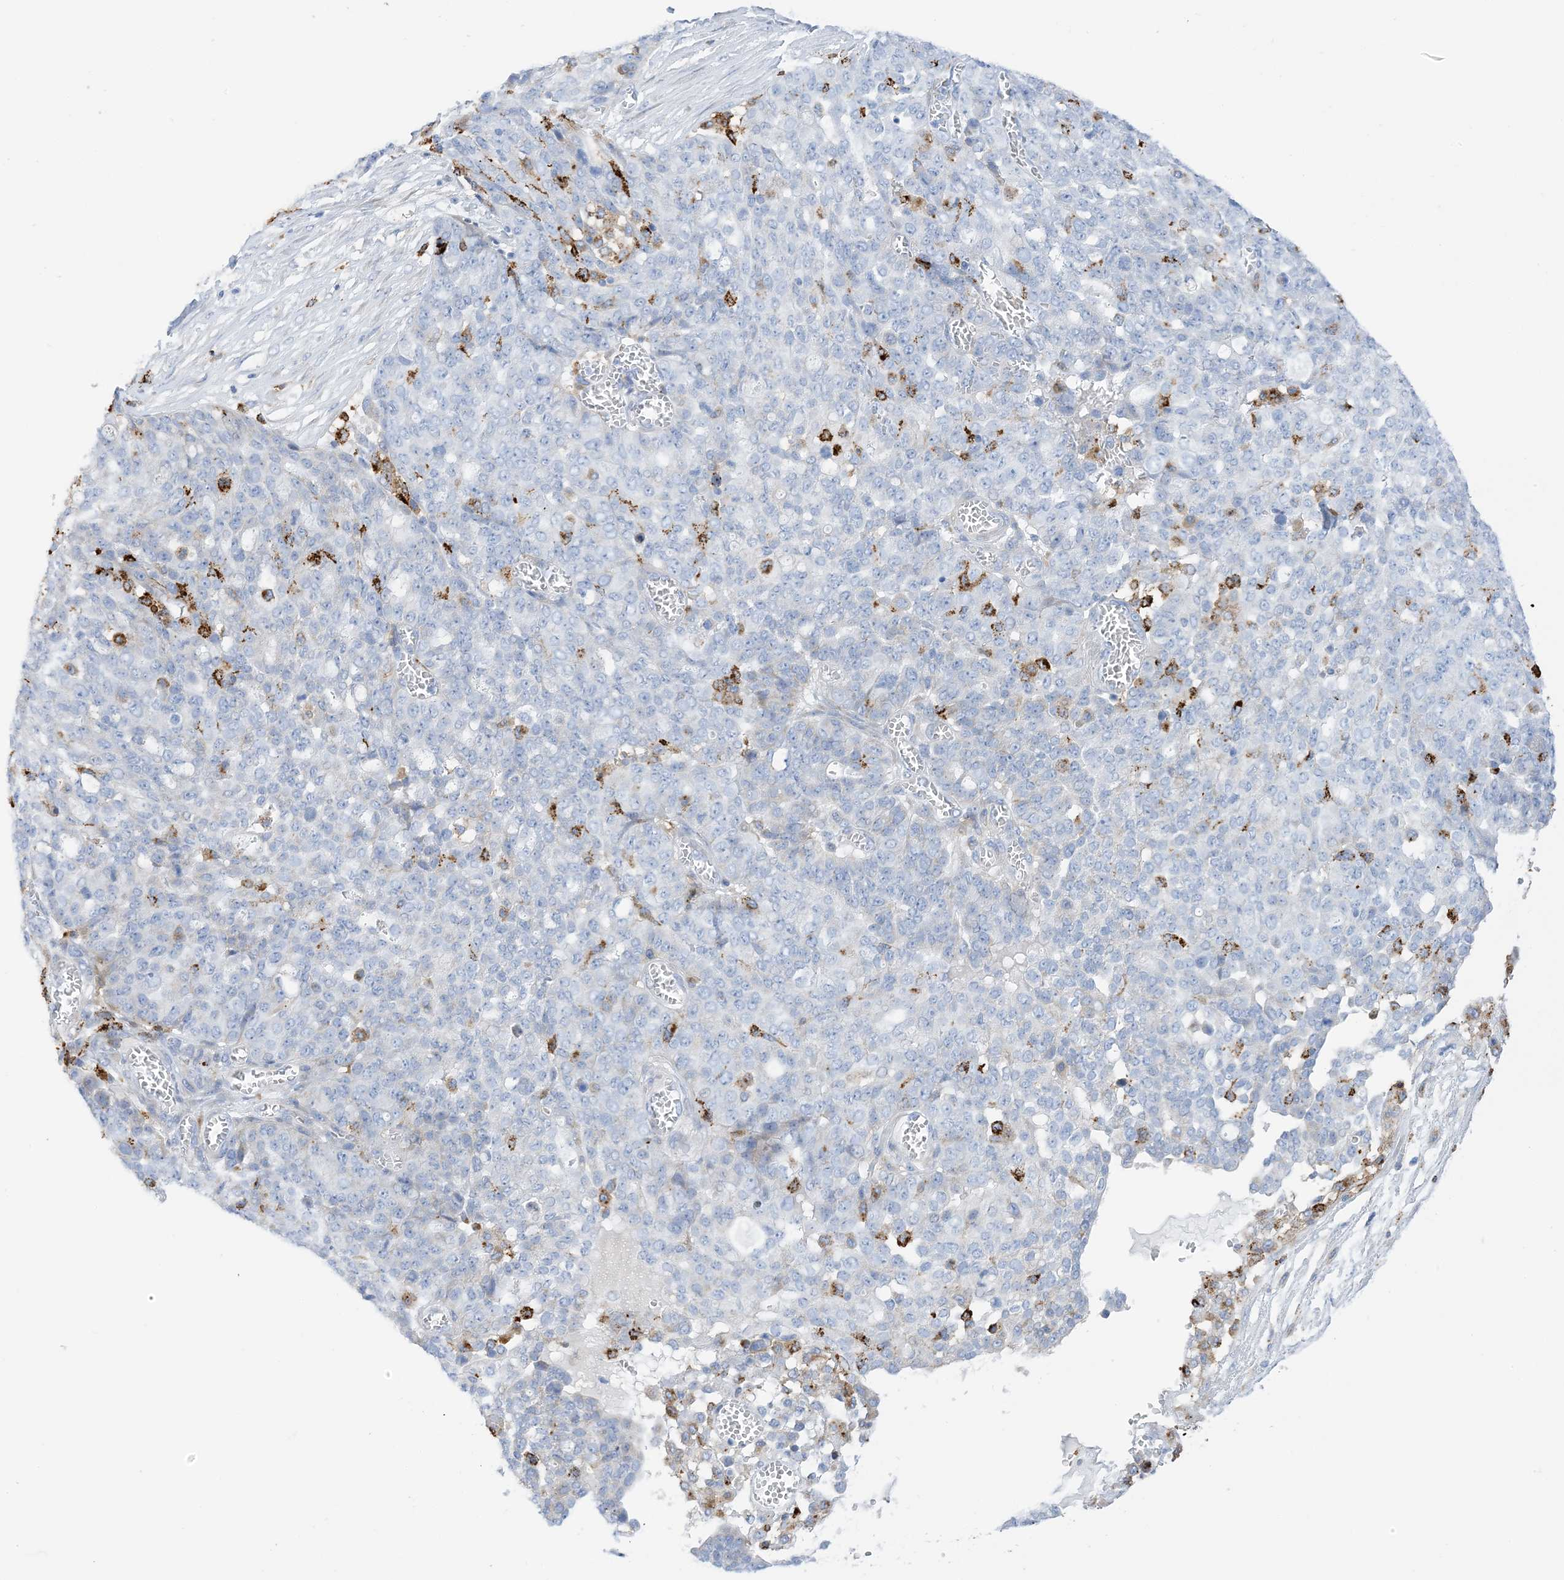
{"staining": {"intensity": "negative", "quantity": "none", "location": "none"}, "tissue": "ovarian cancer", "cell_type": "Tumor cells", "image_type": "cancer", "snomed": [{"axis": "morphology", "description": "Cystadenocarcinoma, serous, NOS"}, {"axis": "topography", "description": "Soft tissue"}, {"axis": "topography", "description": "Ovary"}], "caption": "This is a image of immunohistochemistry staining of serous cystadenocarcinoma (ovarian), which shows no staining in tumor cells. (Stains: DAB (3,3'-diaminobenzidine) immunohistochemistry with hematoxylin counter stain, Microscopy: brightfield microscopy at high magnification).", "gene": "DPH3", "patient": {"sex": "female", "age": 57}}